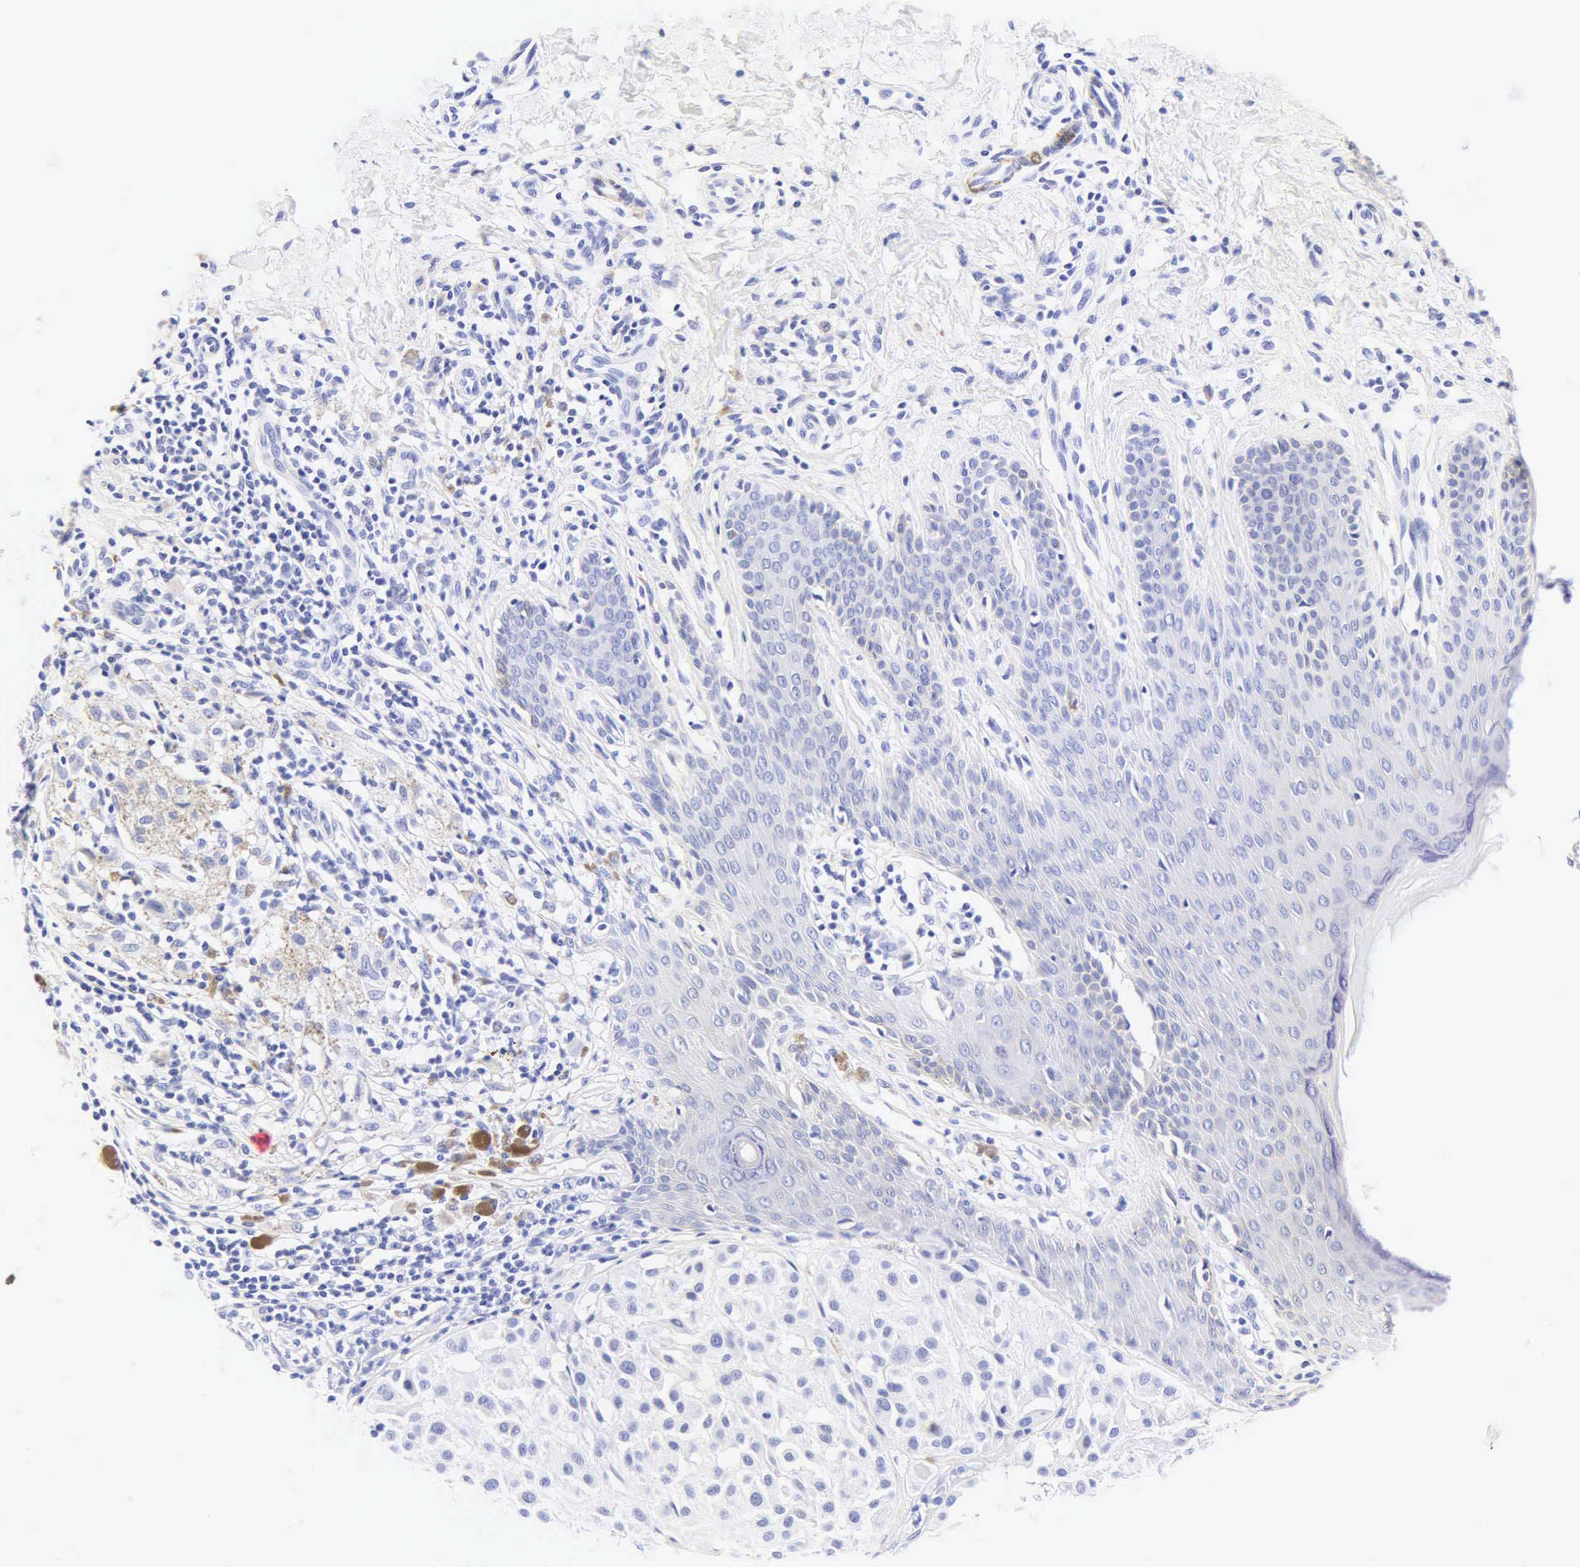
{"staining": {"intensity": "negative", "quantity": "none", "location": "none"}, "tissue": "melanoma", "cell_type": "Tumor cells", "image_type": "cancer", "snomed": [{"axis": "morphology", "description": "Malignant melanoma, NOS"}, {"axis": "topography", "description": "Skin"}], "caption": "A histopathology image of human malignant melanoma is negative for staining in tumor cells. The staining is performed using DAB (3,3'-diaminobenzidine) brown chromogen with nuclei counter-stained in using hematoxylin.", "gene": "CALD1", "patient": {"sex": "male", "age": 36}}